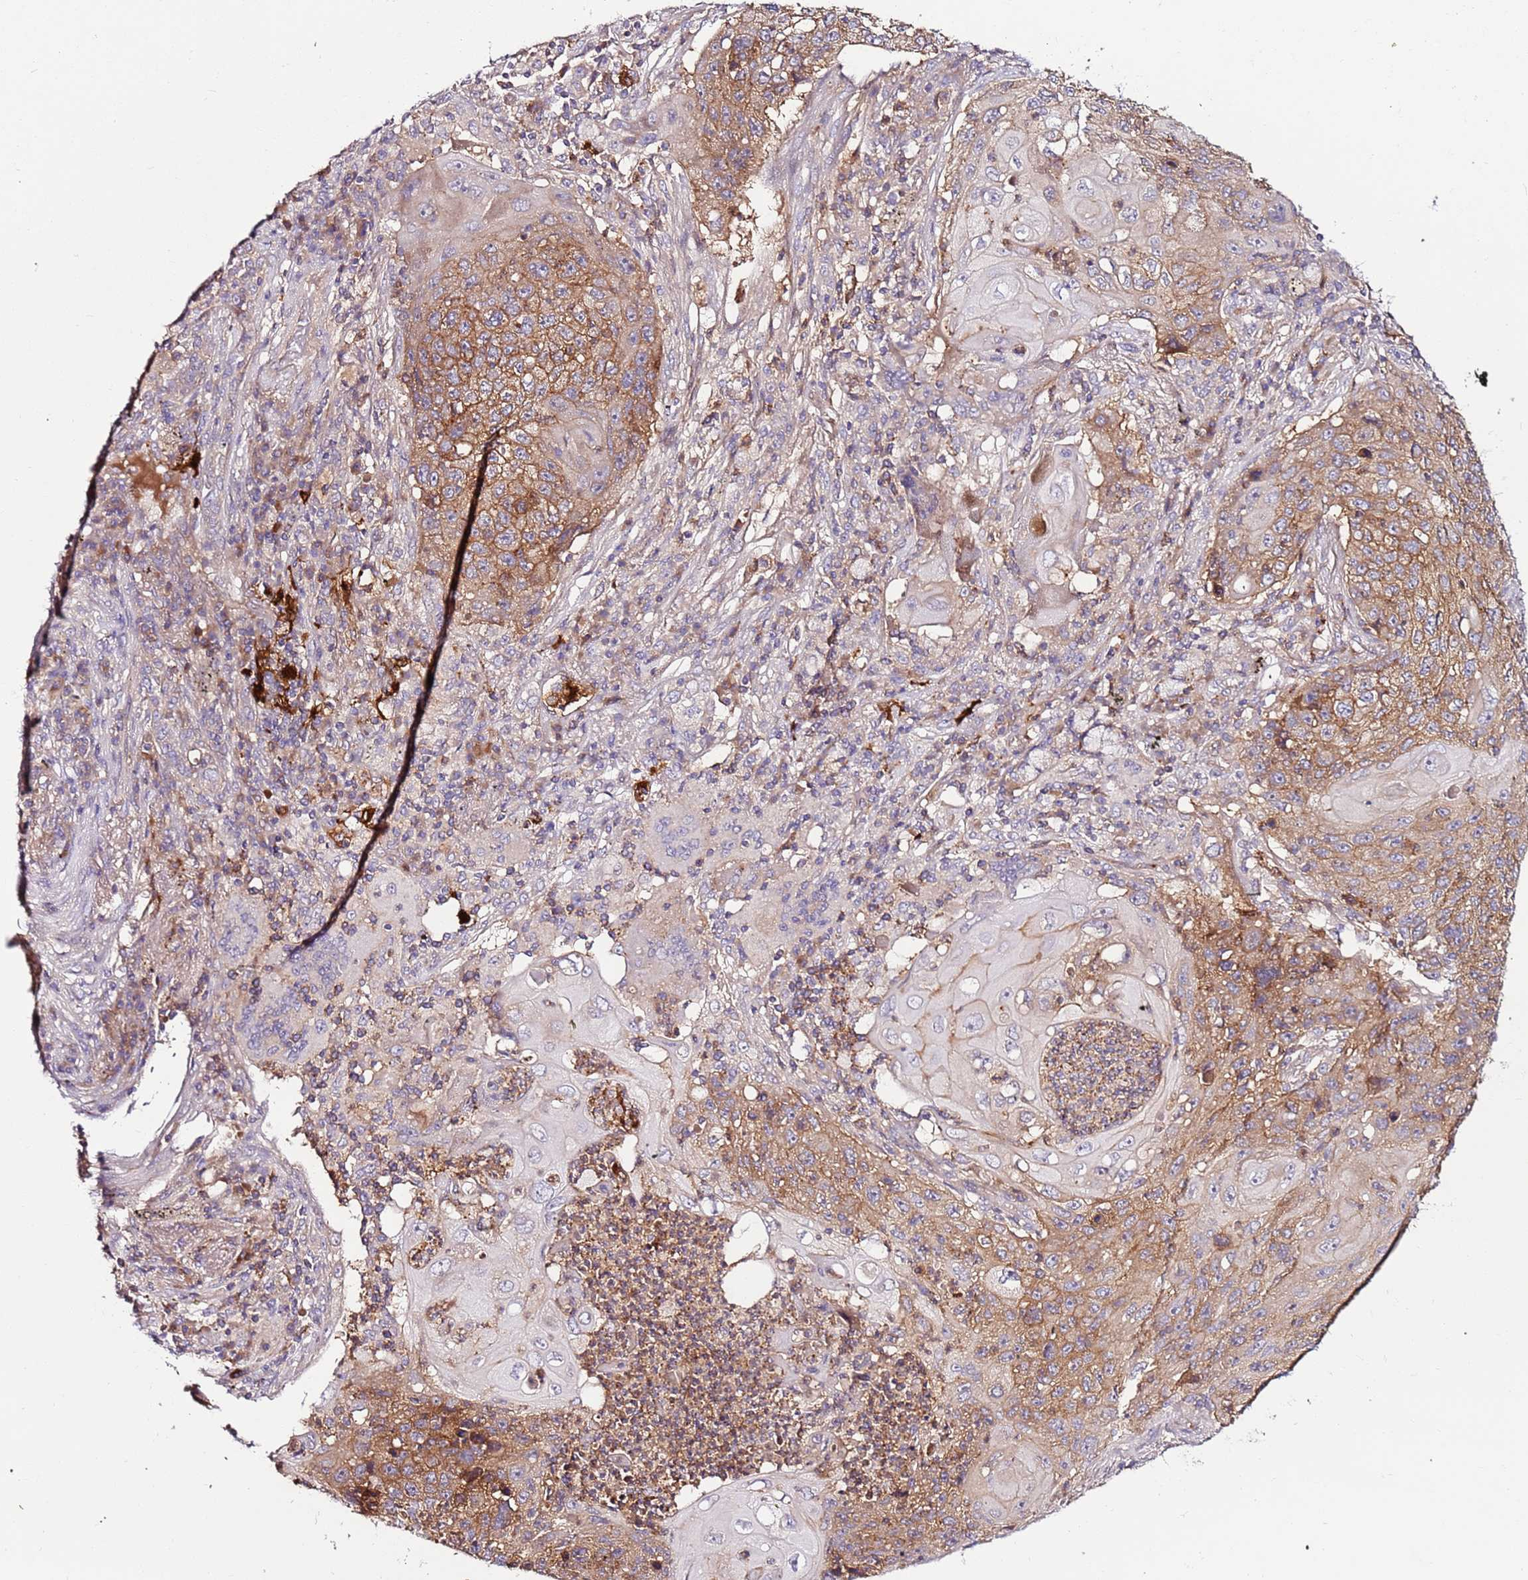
{"staining": {"intensity": "moderate", "quantity": ">75%", "location": "cytoplasmic/membranous"}, "tissue": "lung cancer", "cell_type": "Tumor cells", "image_type": "cancer", "snomed": [{"axis": "morphology", "description": "Squamous cell carcinoma, NOS"}, {"axis": "topography", "description": "Lung"}], "caption": "DAB (3,3'-diaminobenzidine) immunohistochemical staining of human lung cancer displays moderate cytoplasmic/membranous protein positivity in approximately >75% of tumor cells.", "gene": "FLVCR1", "patient": {"sex": "female", "age": 63}}